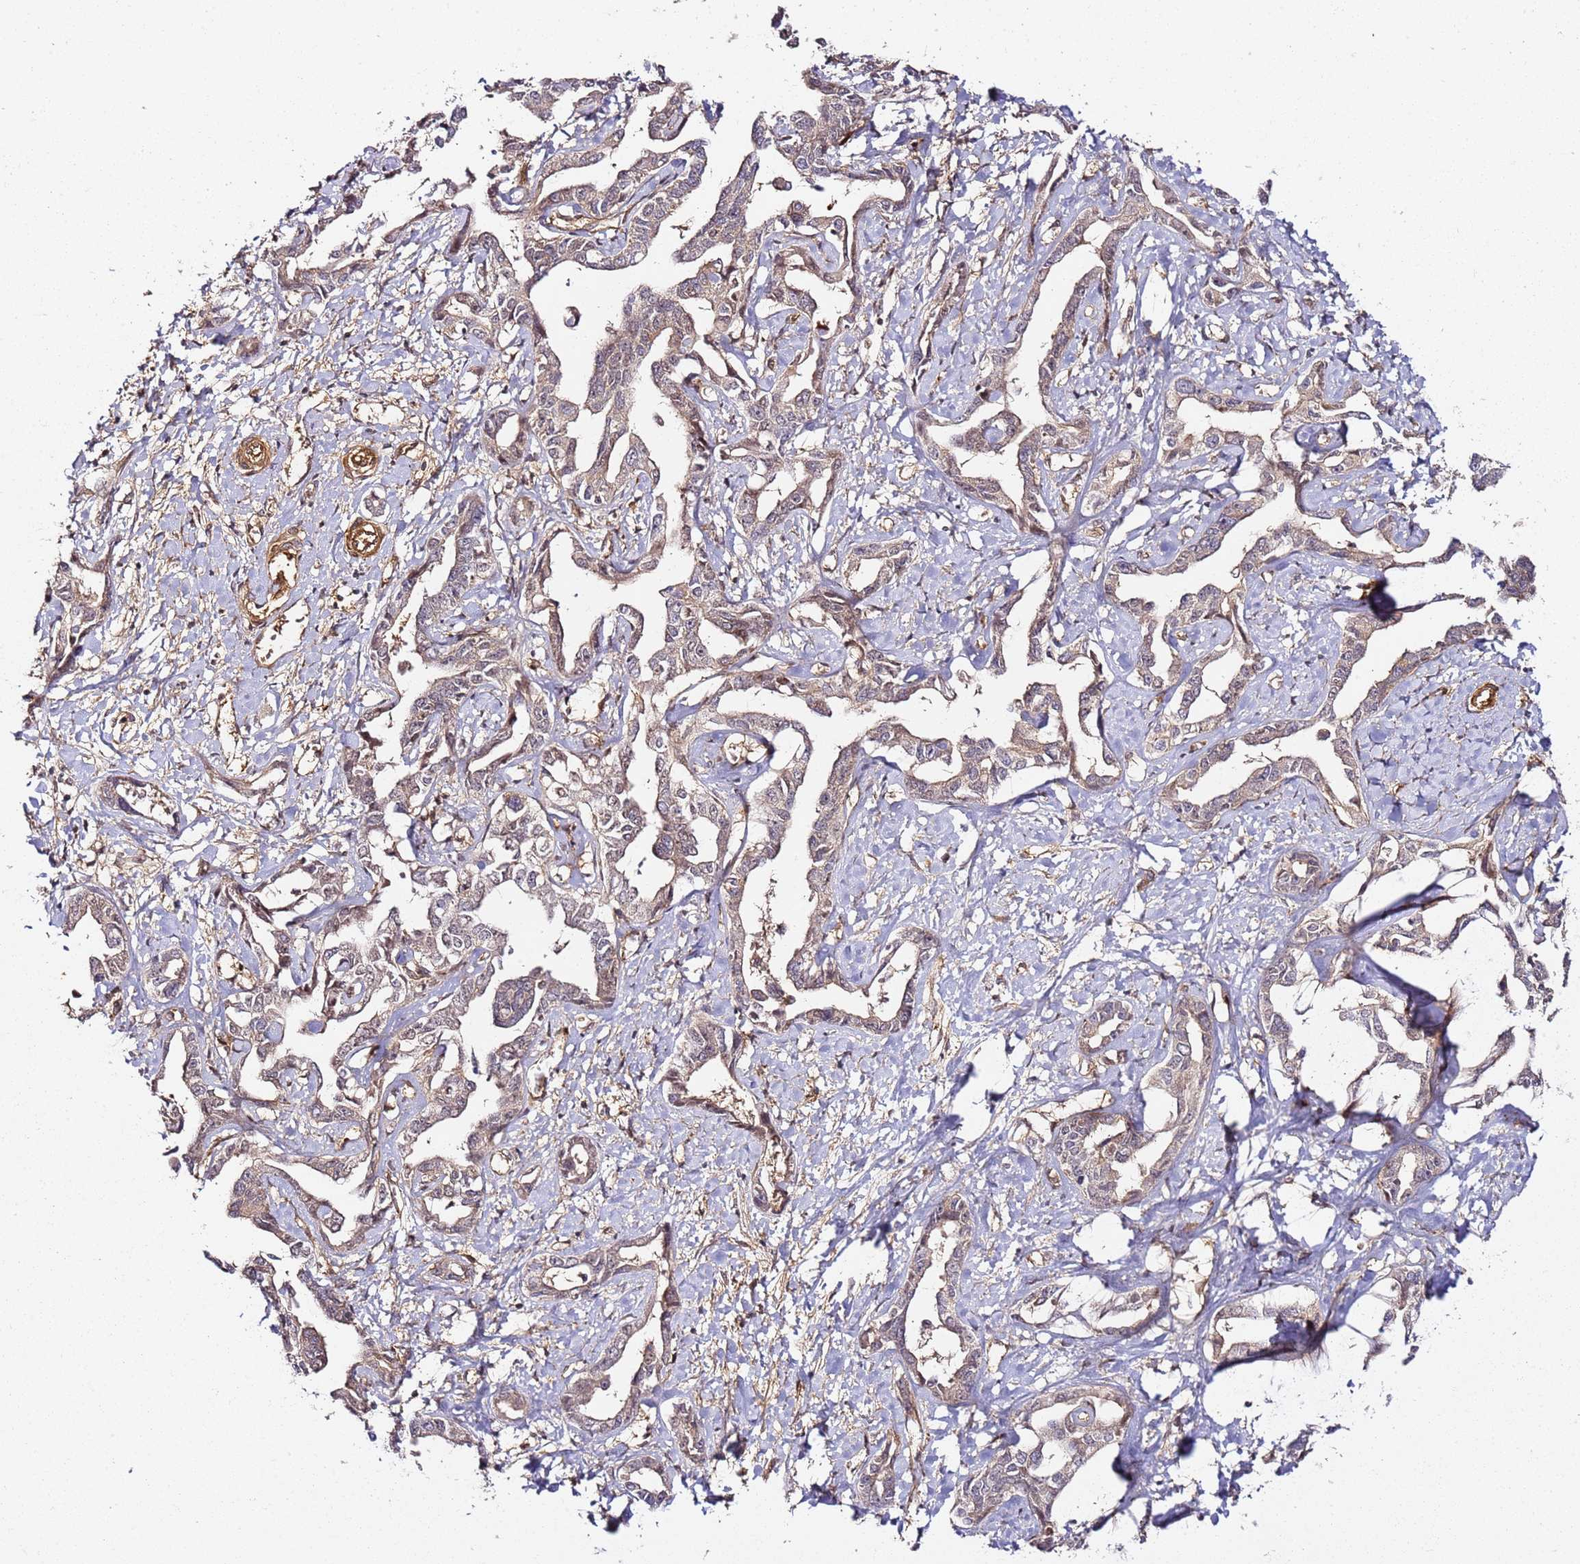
{"staining": {"intensity": "weak", "quantity": ">75%", "location": "cytoplasmic/membranous"}, "tissue": "liver cancer", "cell_type": "Tumor cells", "image_type": "cancer", "snomed": [{"axis": "morphology", "description": "Cholangiocarcinoma"}, {"axis": "topography", "description": "Liver"}], "caption": "Cholangiocarcinoma (liver) stained with immunohistochemistry reveals weak cytoplasmic/membranous positivity in approximately >75% of tumor cells.", "gene": "CCNYL1", "patient": {"sex": "male", "age": 59}}